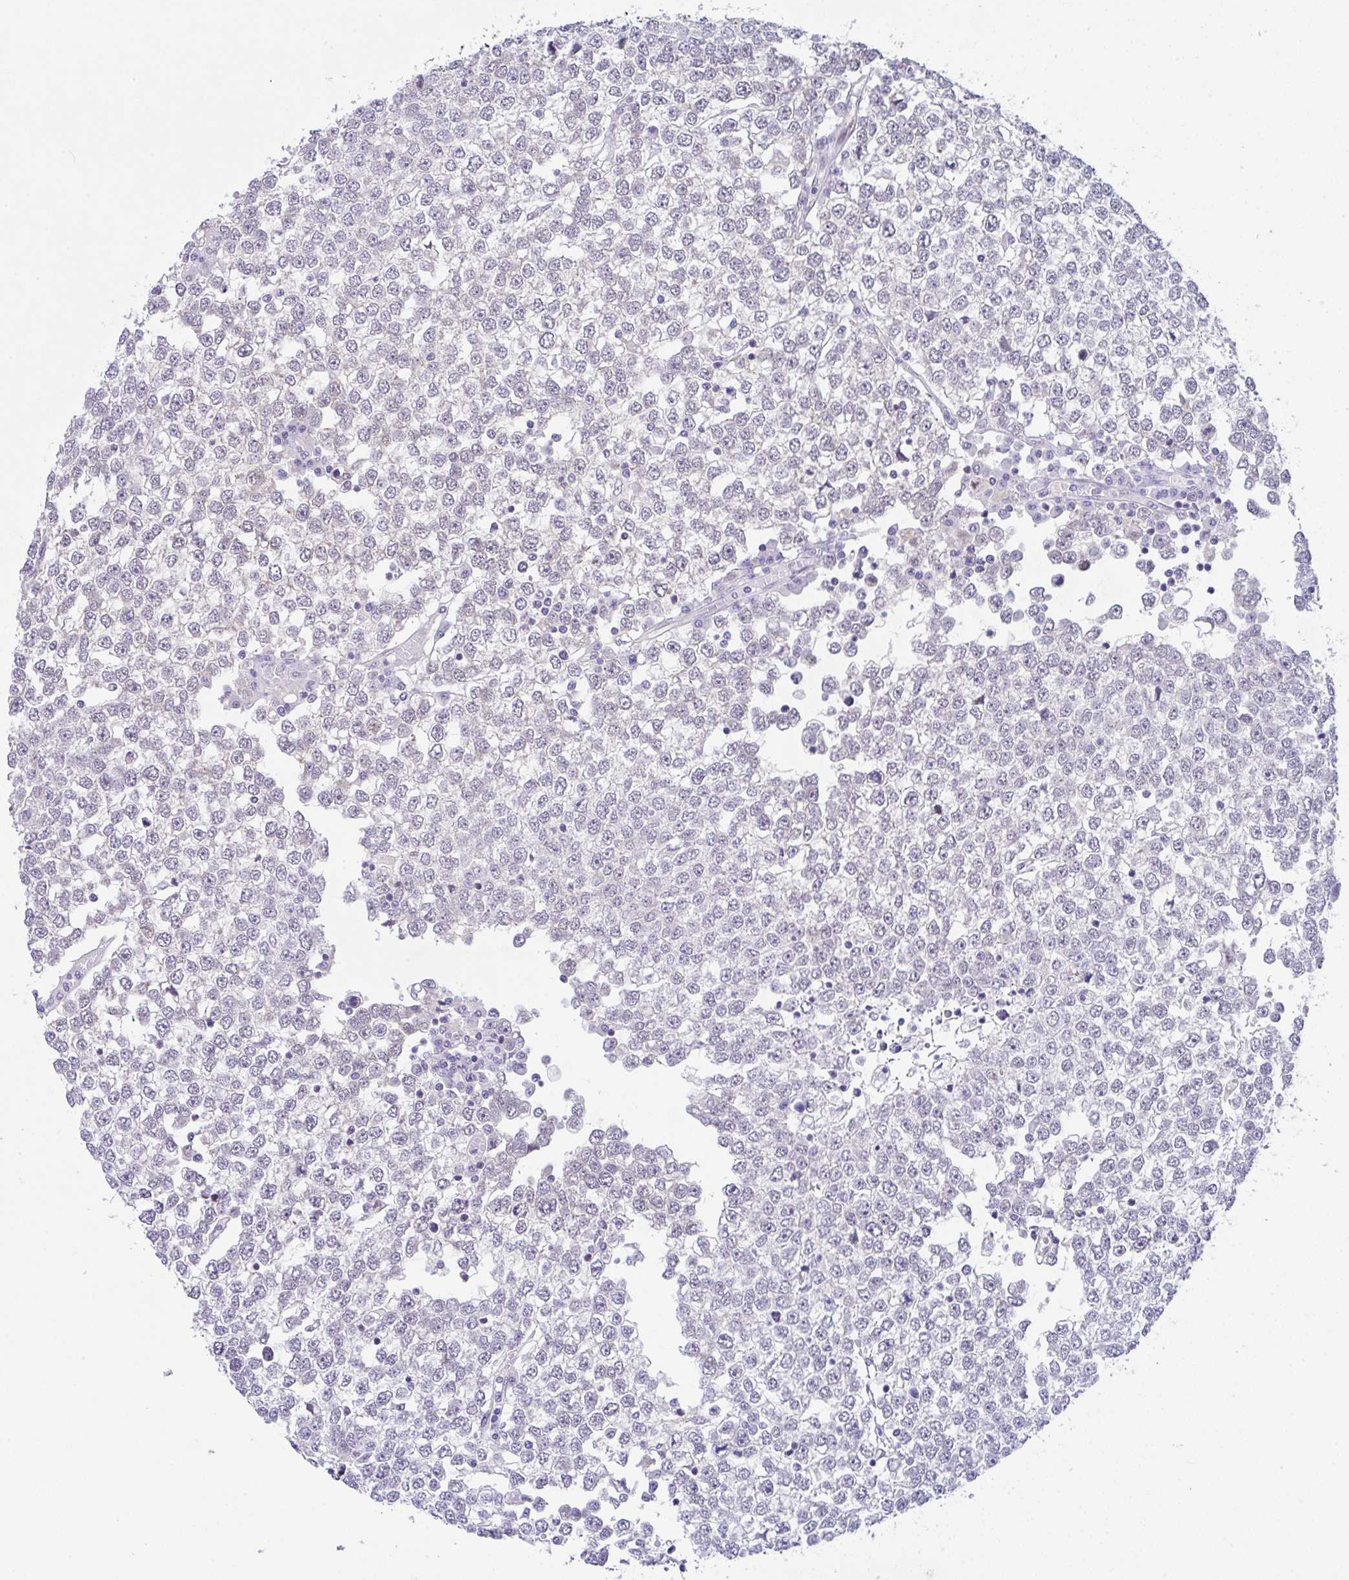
{"staining": {"intensity": "negative", "quantity": "none", "location": "none"}, "tissue": "testis cancer", "cell_type": "Tumor cells", "image_type": "cancer", "snomed": [{"axis": "morphology", "description": "Seminoma, NOS"}, {"axis": "topography", "description": "Testis"}], "caption": "An image of human testis seminoma is negative for staining in tumor cells.", "gene": "CGNL1", "patient": {"sex": "male", "age": 65}}